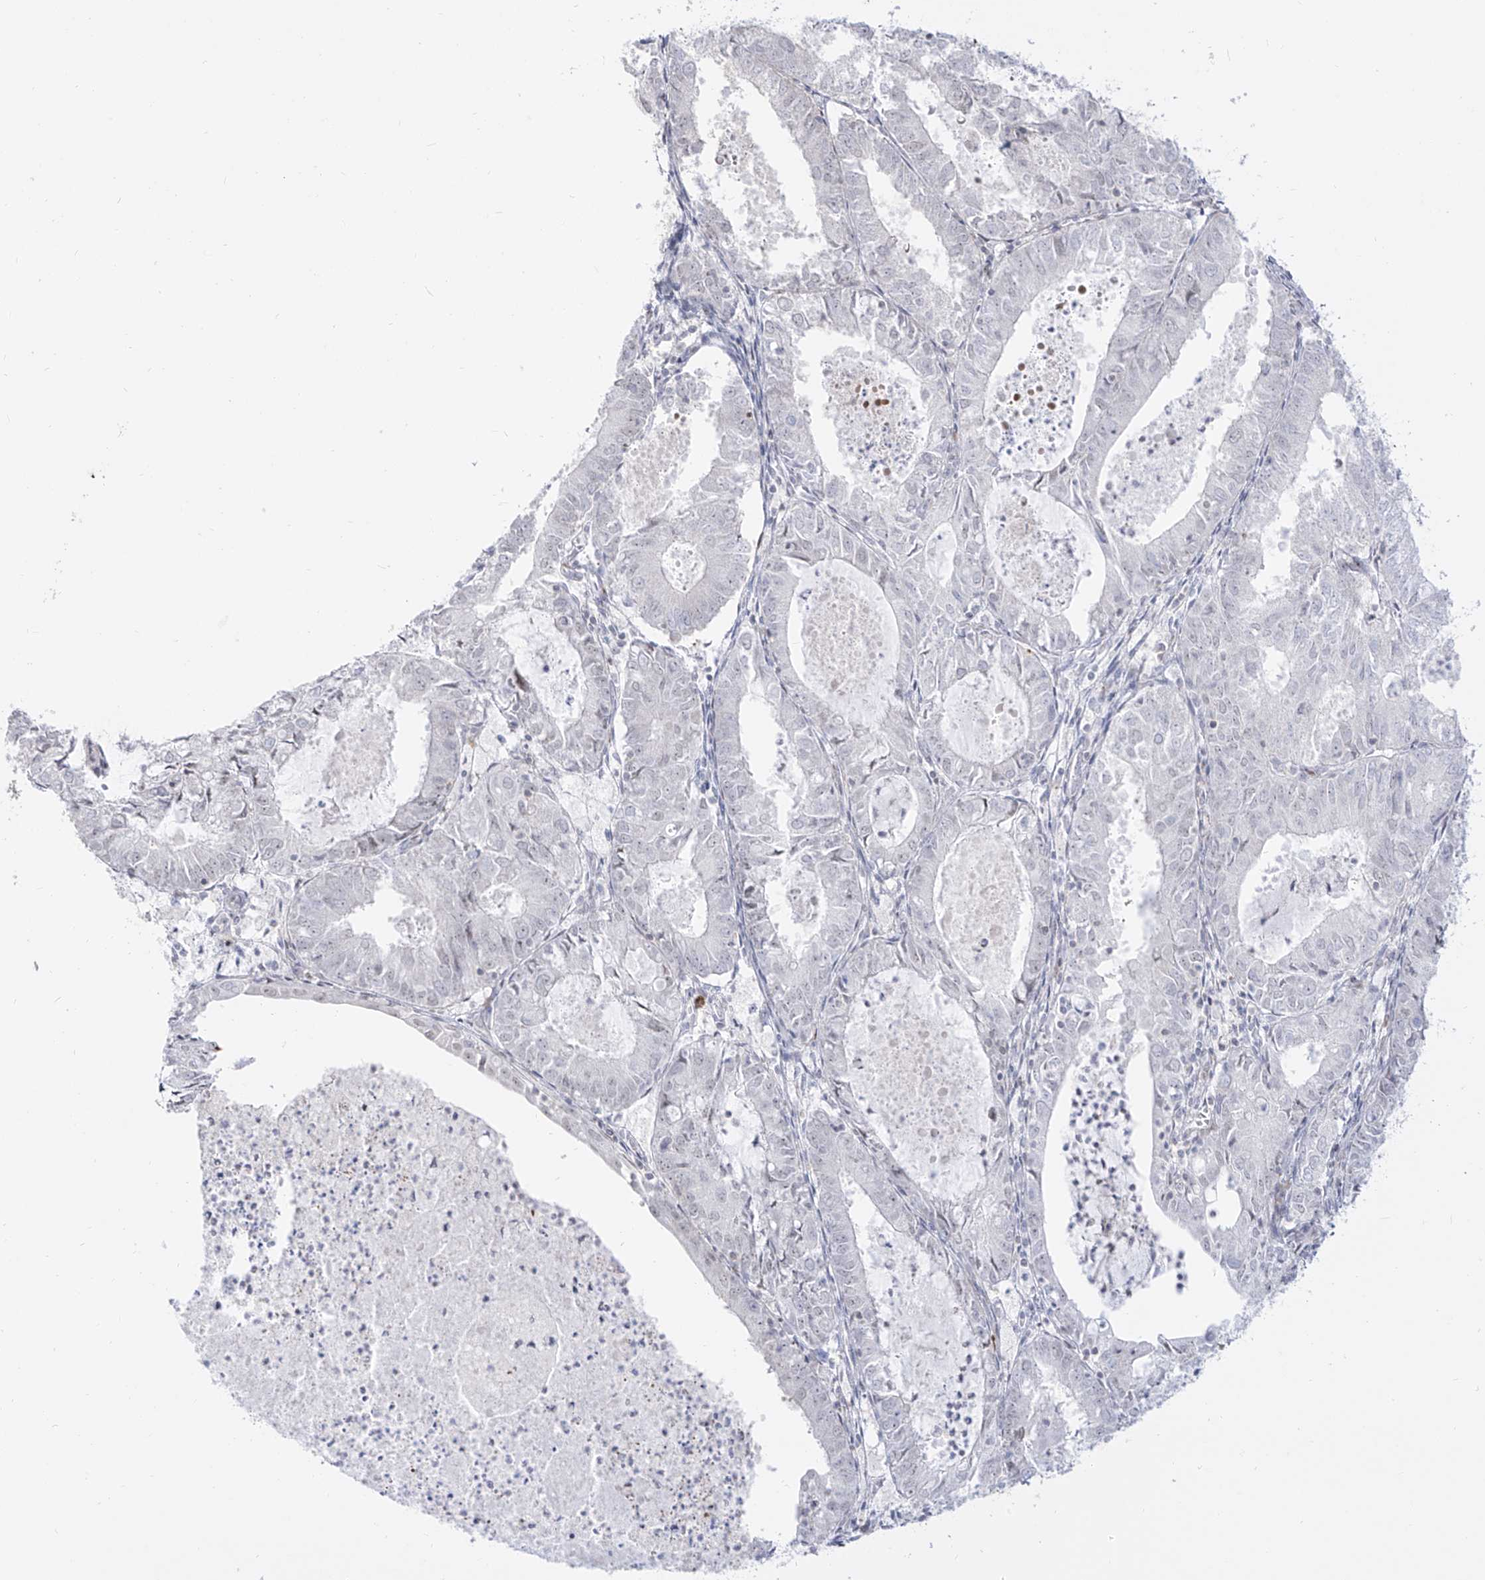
{"staining": {"intensity": "negative", "quantity": "none", "location": "none"}, "tissue": "endometrial cancer", "cell_type": "Tumor cells", "image_type": "cancer", "snomed": [{"axis": "morphology", "description": "Adenocarcinoma, NOS"}, {"axis": "topography", "description": "Endometrium"}], "caption": "Tumor cells show no significant protein staining in endometrial adenocarcinoma. (IHC, brightfield microscopy, high magnification).", "gene": "ZNF180", "patient": {"sex": "female", "age": 57}}